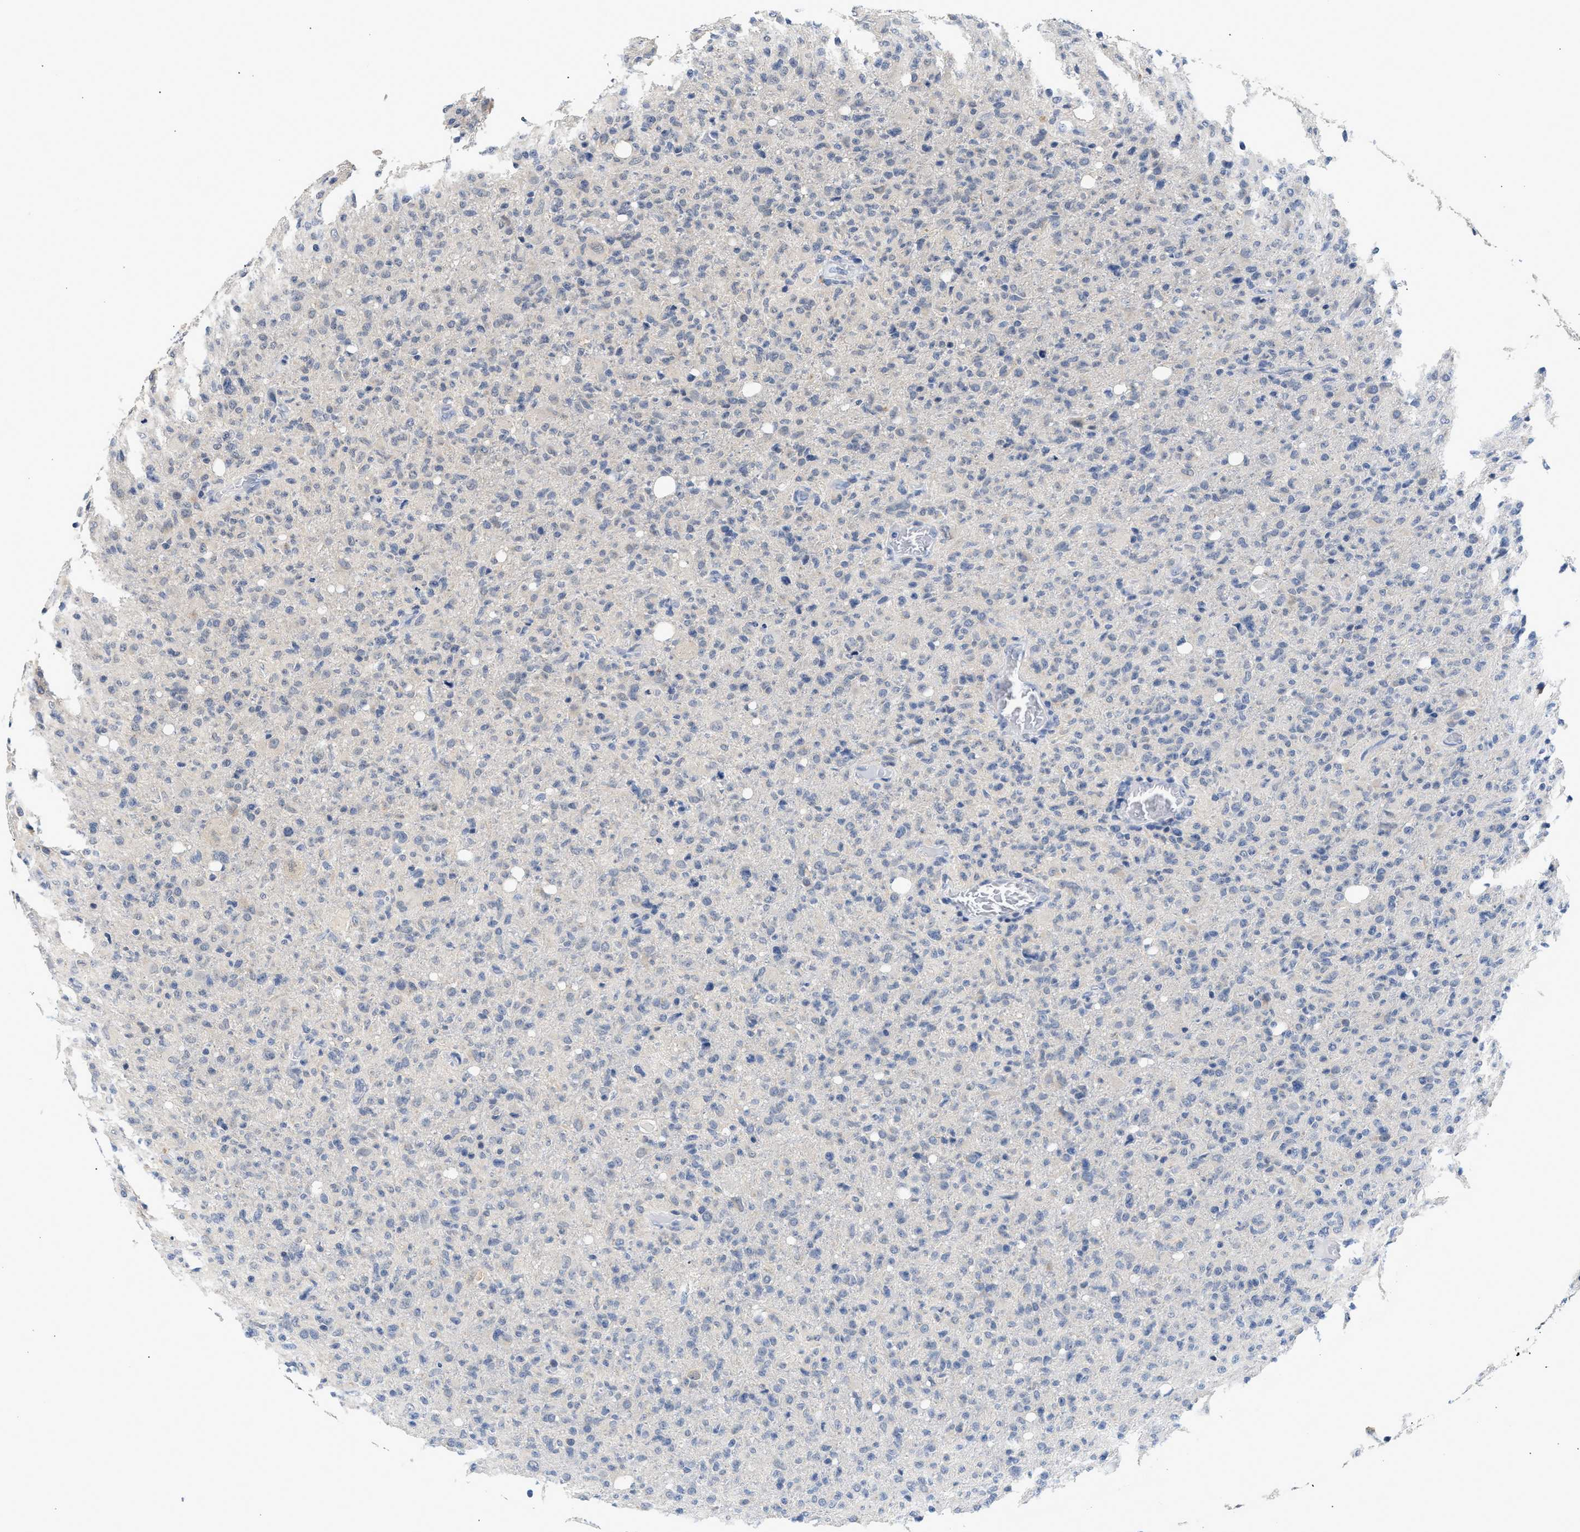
{"staining": {"intensity": "negative", "quantity": "none", "location": "none"}, "tissue": "glioma", "cell_type": "Tumor cells", "image_type": "cancer", "snomed": [{"axis": "morphology", "description": "Glioma, malignant, High grade"}, {"axis": "topography", "description": "Brain"}], "caption": "Photomicrograph shows no protein positivity in tumor cells of glioma tissue.", "gene": "PPM1L", "patient": {"sex": "female", "age": 57}}